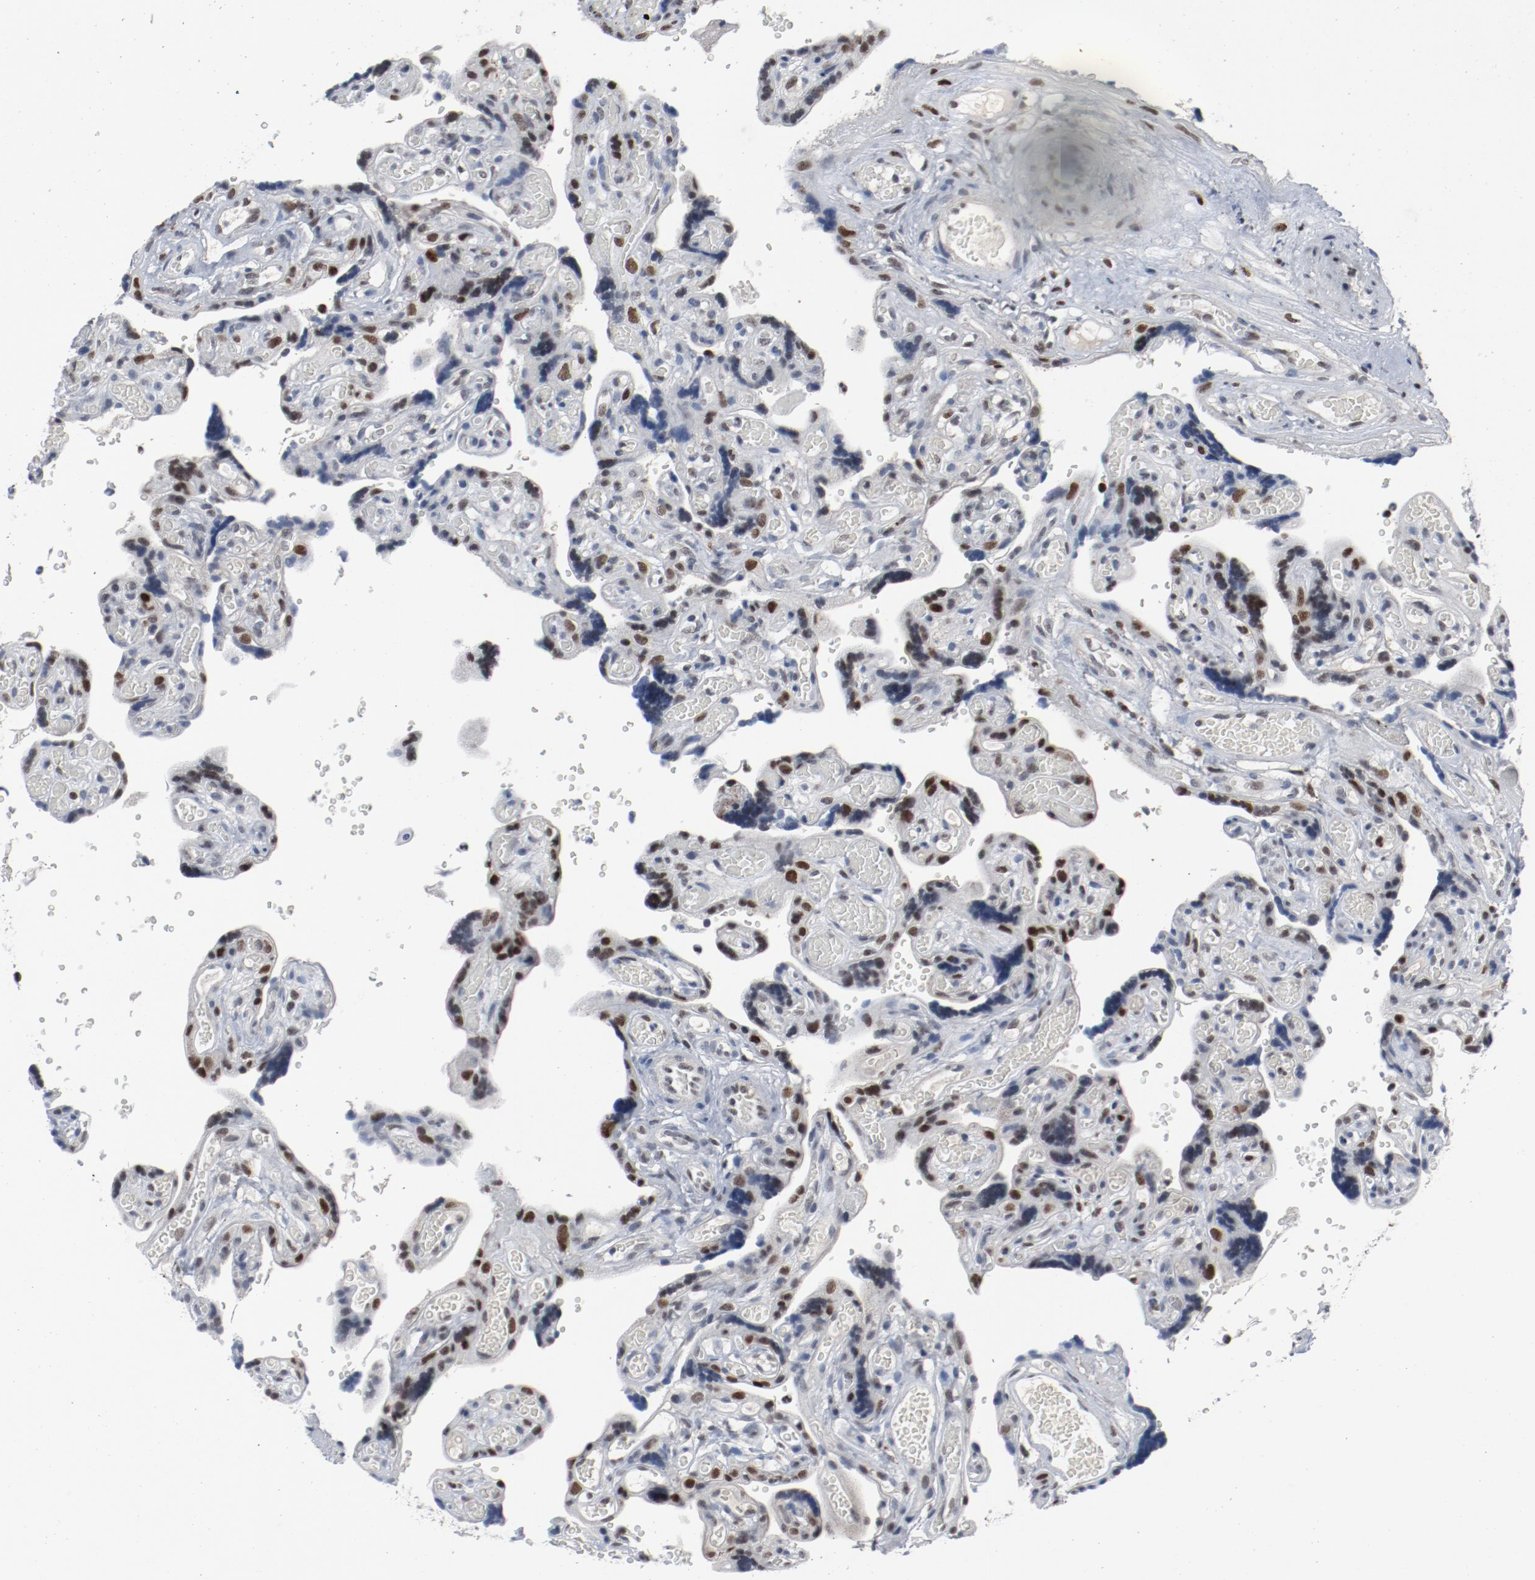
{"staining": {"intensity": "strong", "quantity": ">75%", "location": "nuclear"}, "tissue": "placenta", "cell_type": "Decidual cells", "image_type": "normal", "snomed": [{"axis": "morphology", "description": "Normal tissue, NOS"}, {"axis": "topography", "description": "Placenta"}], "caption": "Benign placenta demonstrates strong nuclear positivity in approximately >75% of decidual cells.", "gene": "JMJD6", "patient": {"sex": "female", "age": 30}}